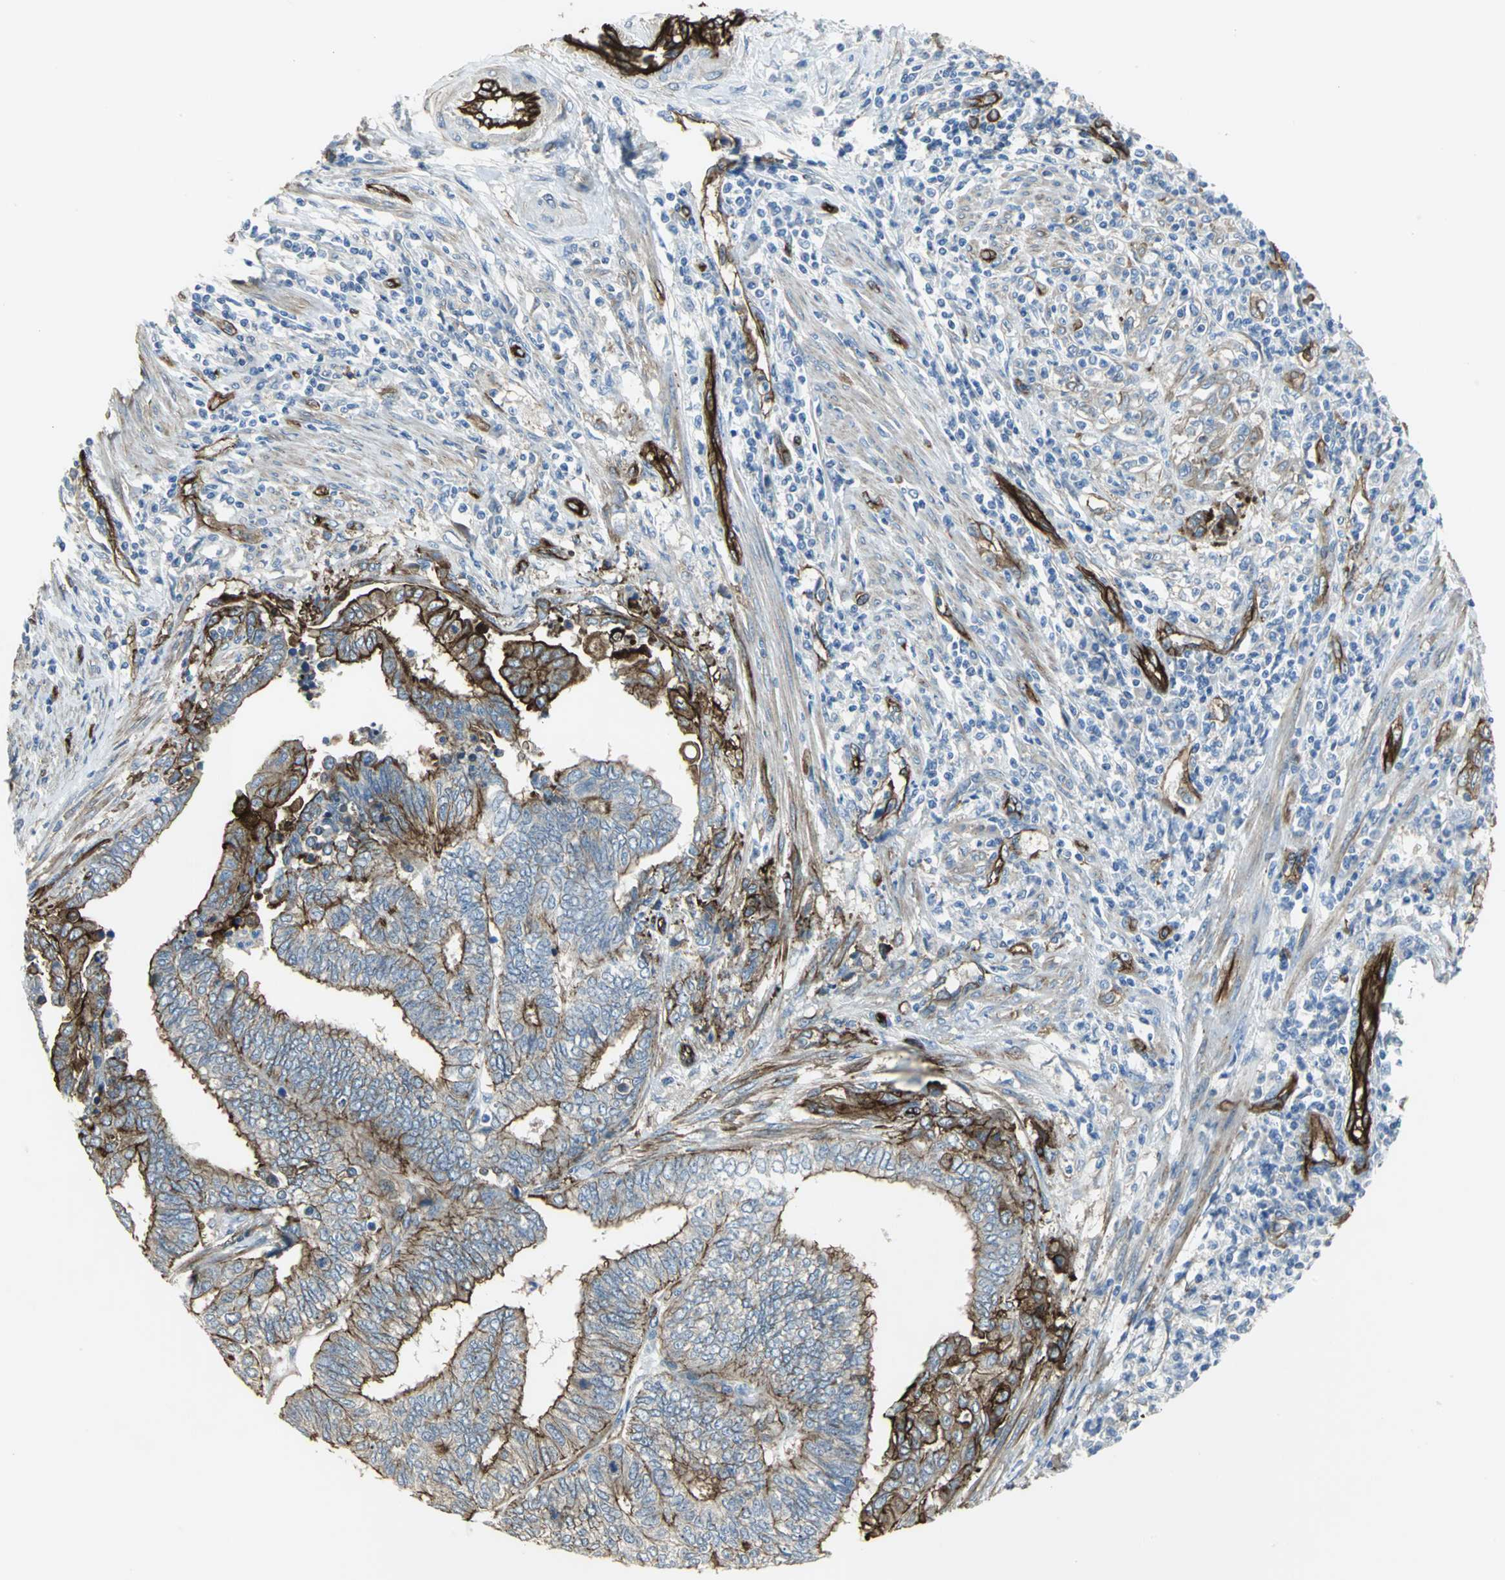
{"staining": {"intensity": "strong", "quantity": "25%-75%", "location": "cytoplasmic/membranous"}, "tissue": "endometrial cancer", "cell_type": "Tumor cells", "image_type": "cancer", "snomed": [{"axis": "morphology", "description": "Adenocarcinoma, NOS"}, {"axis": "topography", "description": "Uterus"}, {"axis": "topography", "description": "Endometrium"}], "caption": "Strong cytoplasmic/membranous protein staining is appreciated in about 25%-75% of tumor cells in endometrial cancer (adenocarcinoma). (DAB = brown stain, brightfield microscopy at high magnification).", "gene": "FLNB", "patient": {"sex": "female", "age": 70}}